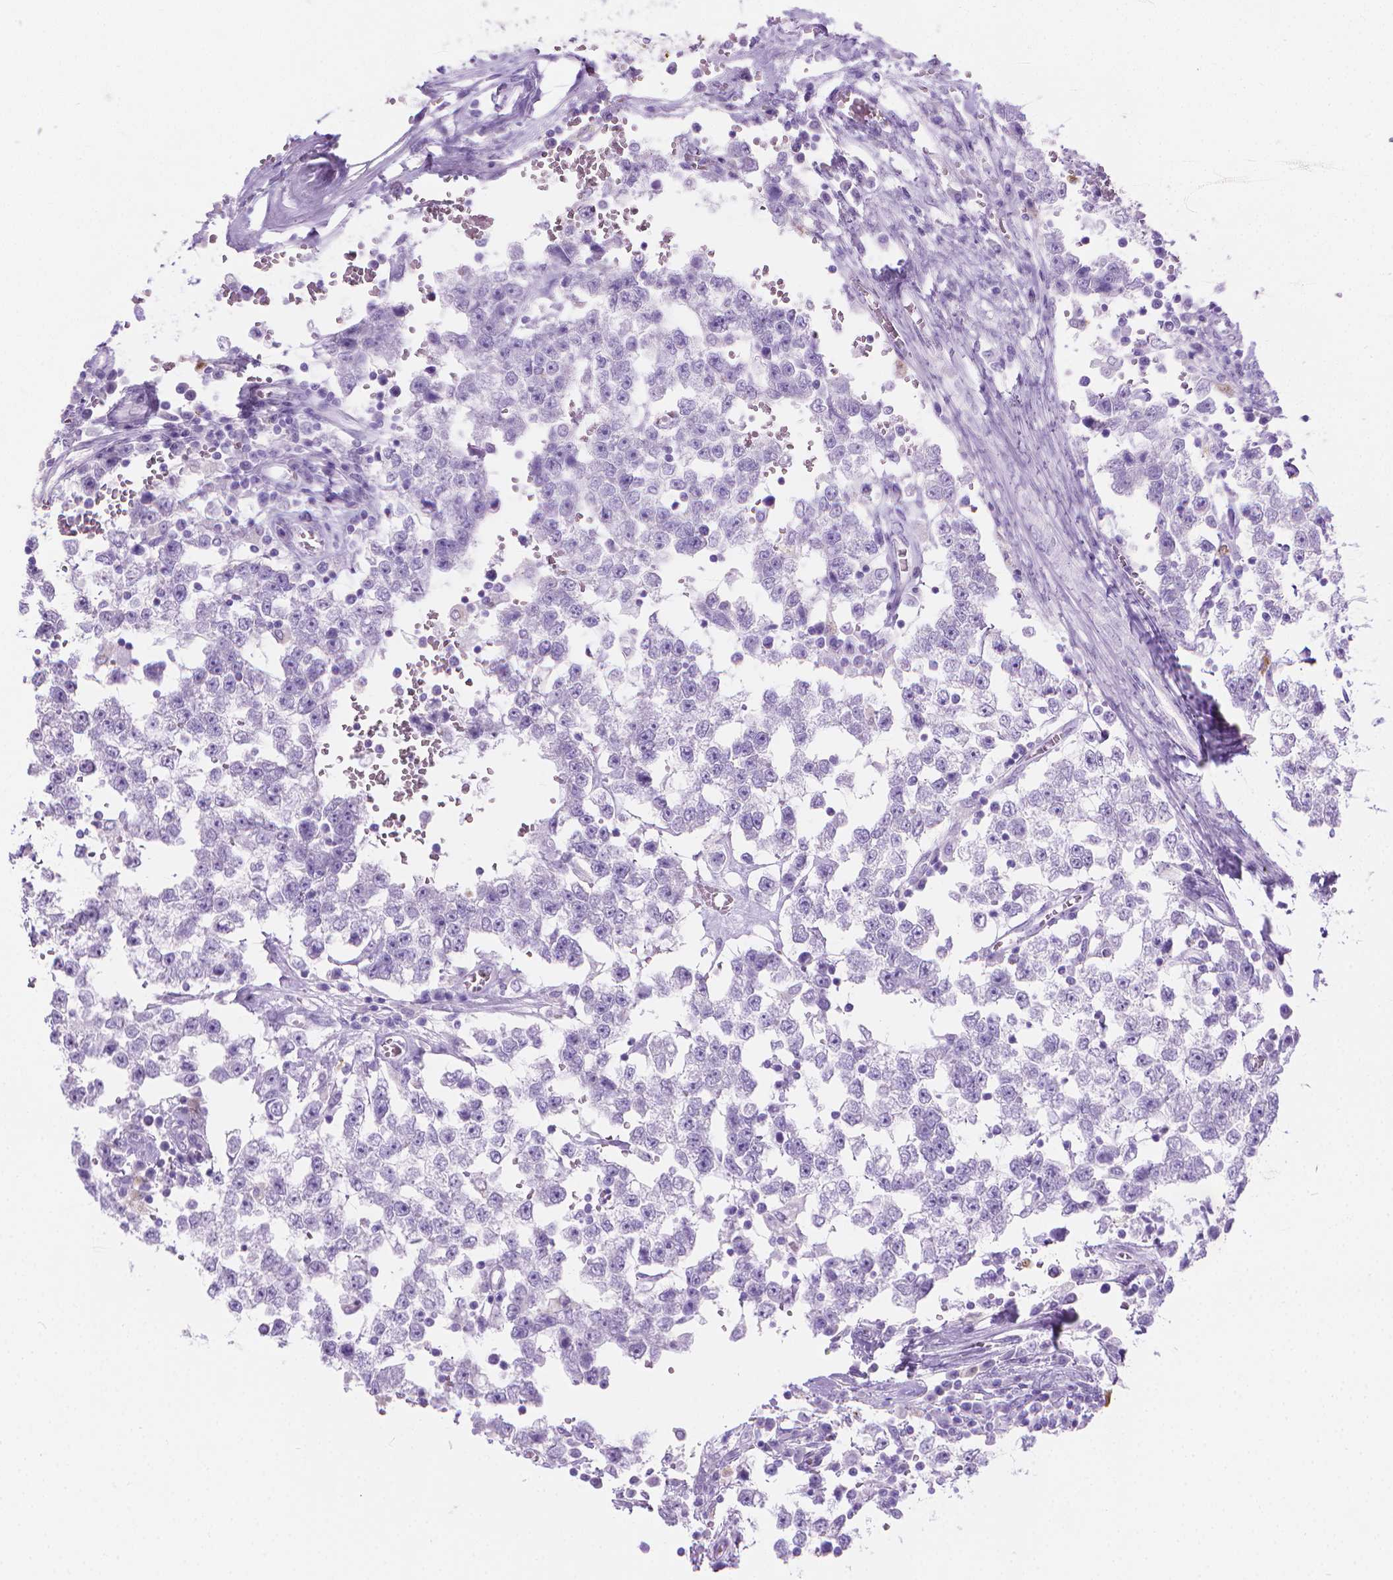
{"staining": {"intensity": "negative", "quantity": "none", "location": "none"}, "tissue": "testis cancer", "cell_type": "Tumor cells", "image_type": "cancer", "snomed": [{"axis": "morphology", "description": "Normal tissue, NOS"}, {"axis": "morphology", "description": "Seminoma, NOS"}, {"axis": "topography", "description": "Testis"}, {"axis": "topography", "description": "Epididymis"}], "caption": "Tumor cells are negative for brown protein staining in seminoma (testis). The staining is performed using DAB brown chromogen with nuclei counter-stained in using hematoxylin.", "gene": "CFAP52", "patient": {"sex": "male", "age": 34}}